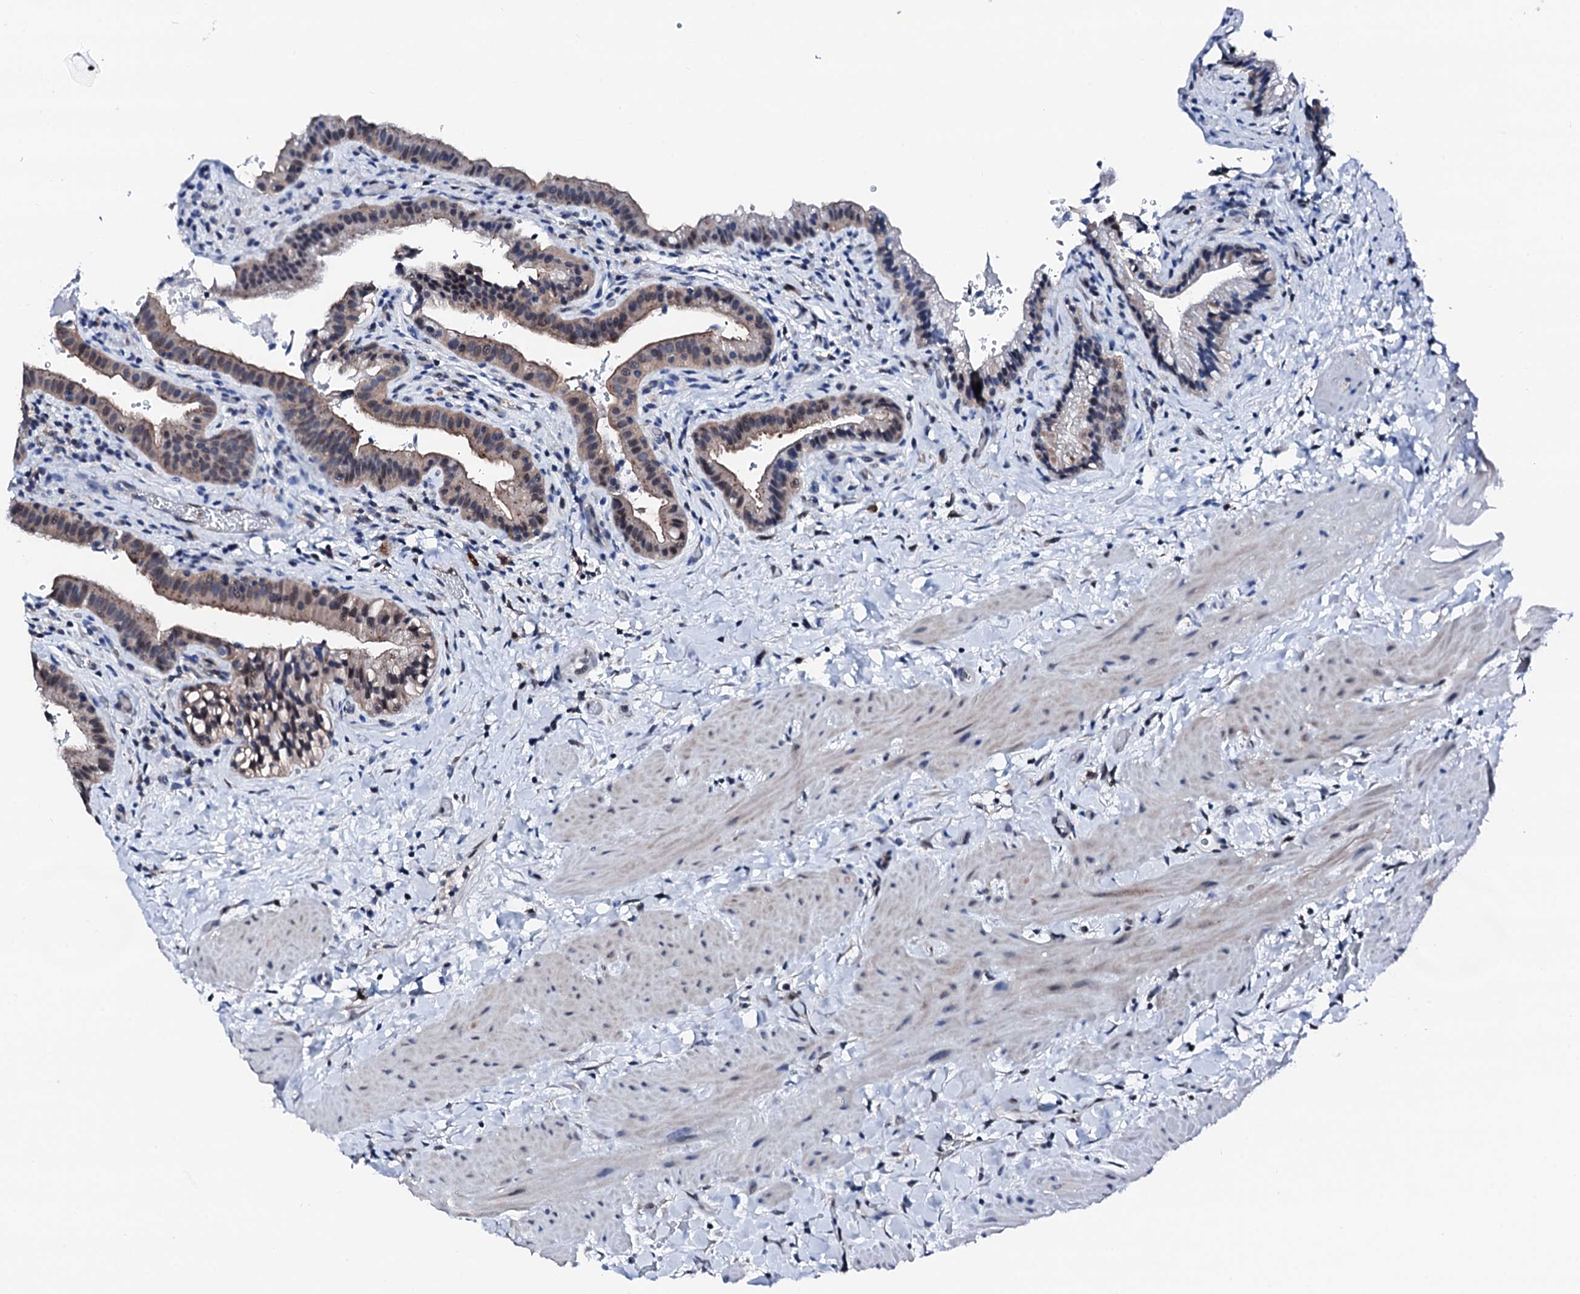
{"staining": {"intensity": "moderate", "quantity": "25%-75%", "location": "cytoplasmic/membranous"}, "tissue": "gallbladder", "cell_type": "Glandular cells", "image_type": "normal", "snomed": [{"axis": "morphology", "description": "Normal tissue, NOS"}, {"axis": "topography", "description": "Gallbladder"}], "caption": "A brown stain highlights moderate cytoplasmic/membranous expression of a protein in glandular cells of unremarkable human gallbladder.", "gene": "TRAFD1", "patient": {"sex": "male", "age": 24}}